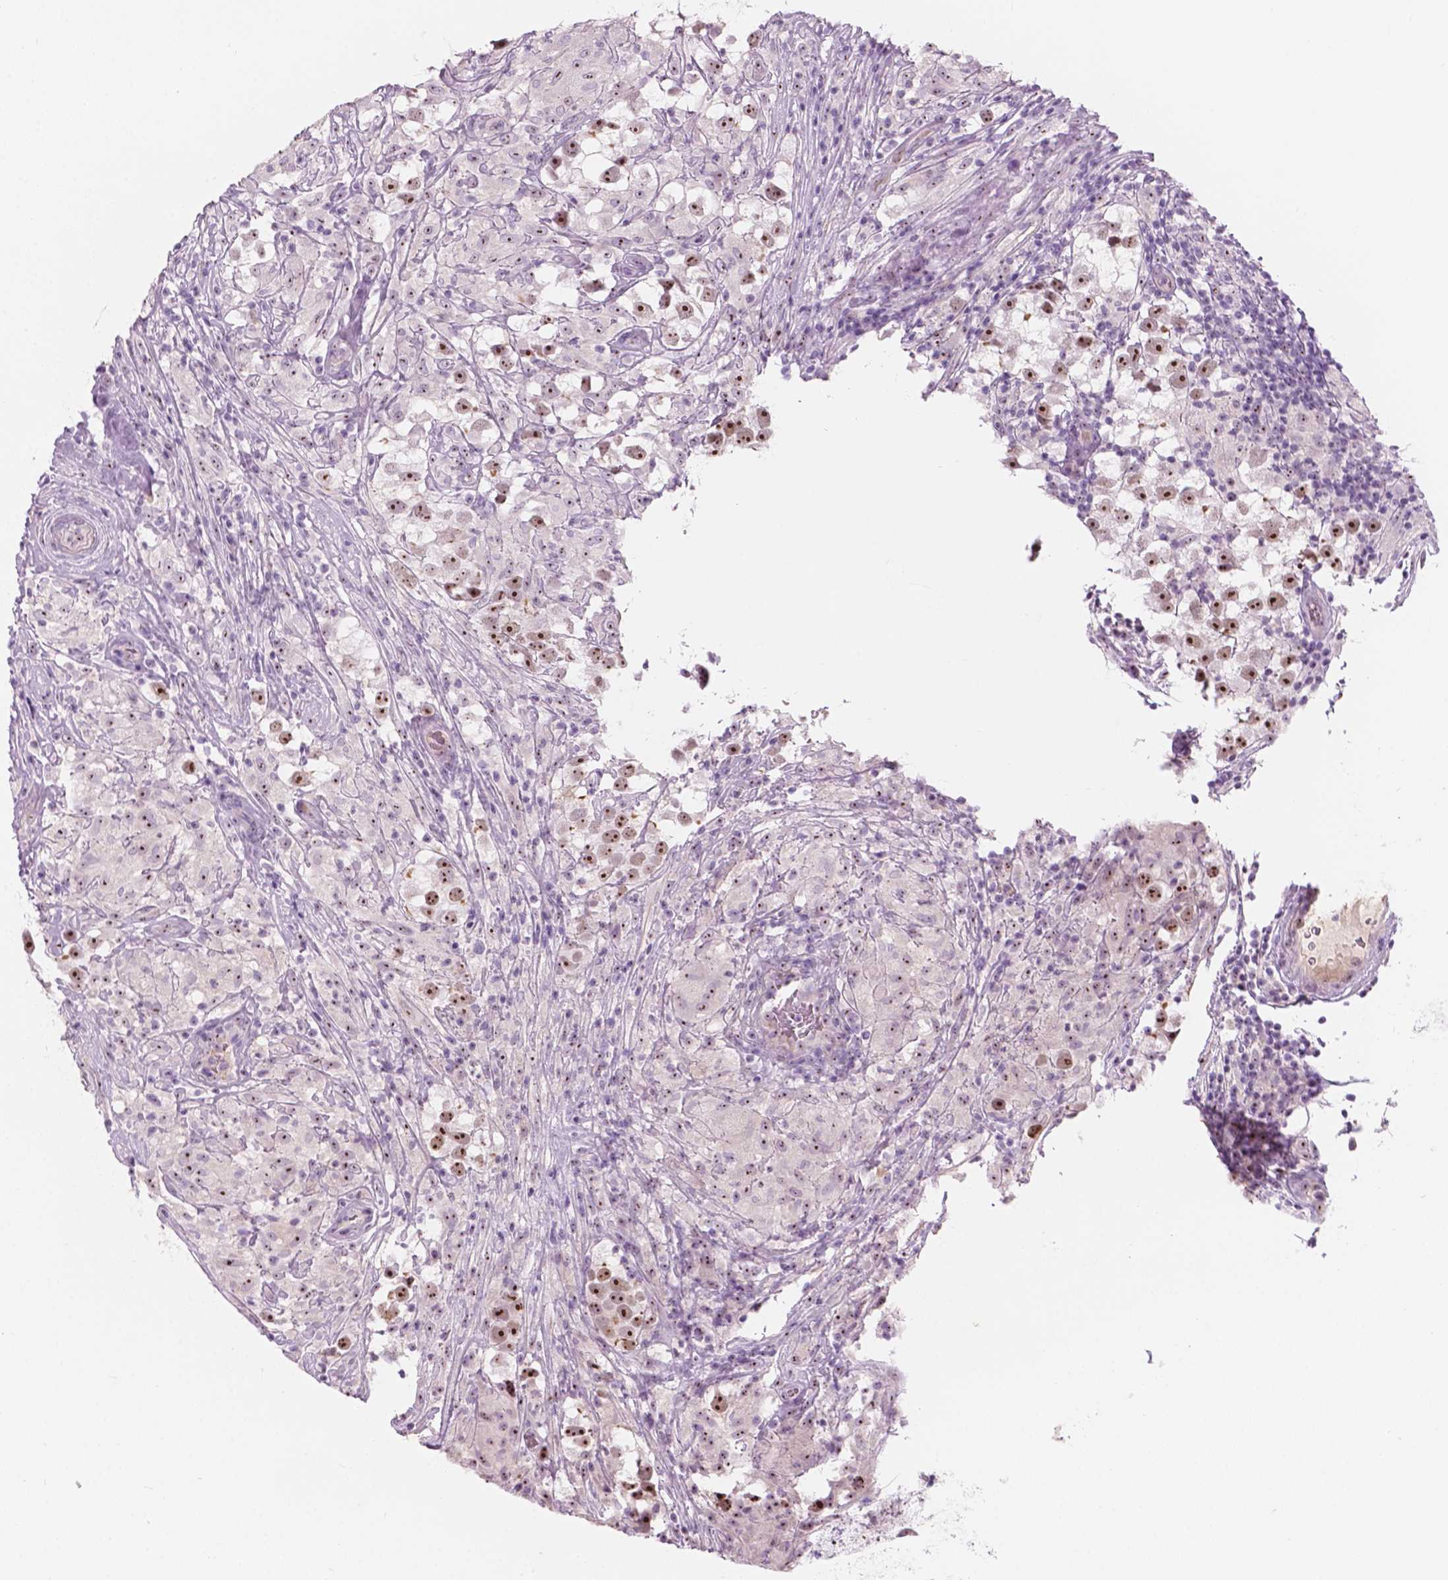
{"staining": {"intensity": "strong", "quantity": ">75%", "location": "nuclear"}, "tissue": "testis cancer", "cell_type": "Tumor cells", "image_type": "cancer", "snomed": [{"axis": "morphology", "description": "Seminoma, NOS"}, {"axis": "topography", "description": "Testis"}], "caption": "Tumor cells exhibit strong nuclear staining in approximately >75% of cells in testis cancer.", "gene": "ZNF853", "patient": {"sex": "male", "age": 46}}